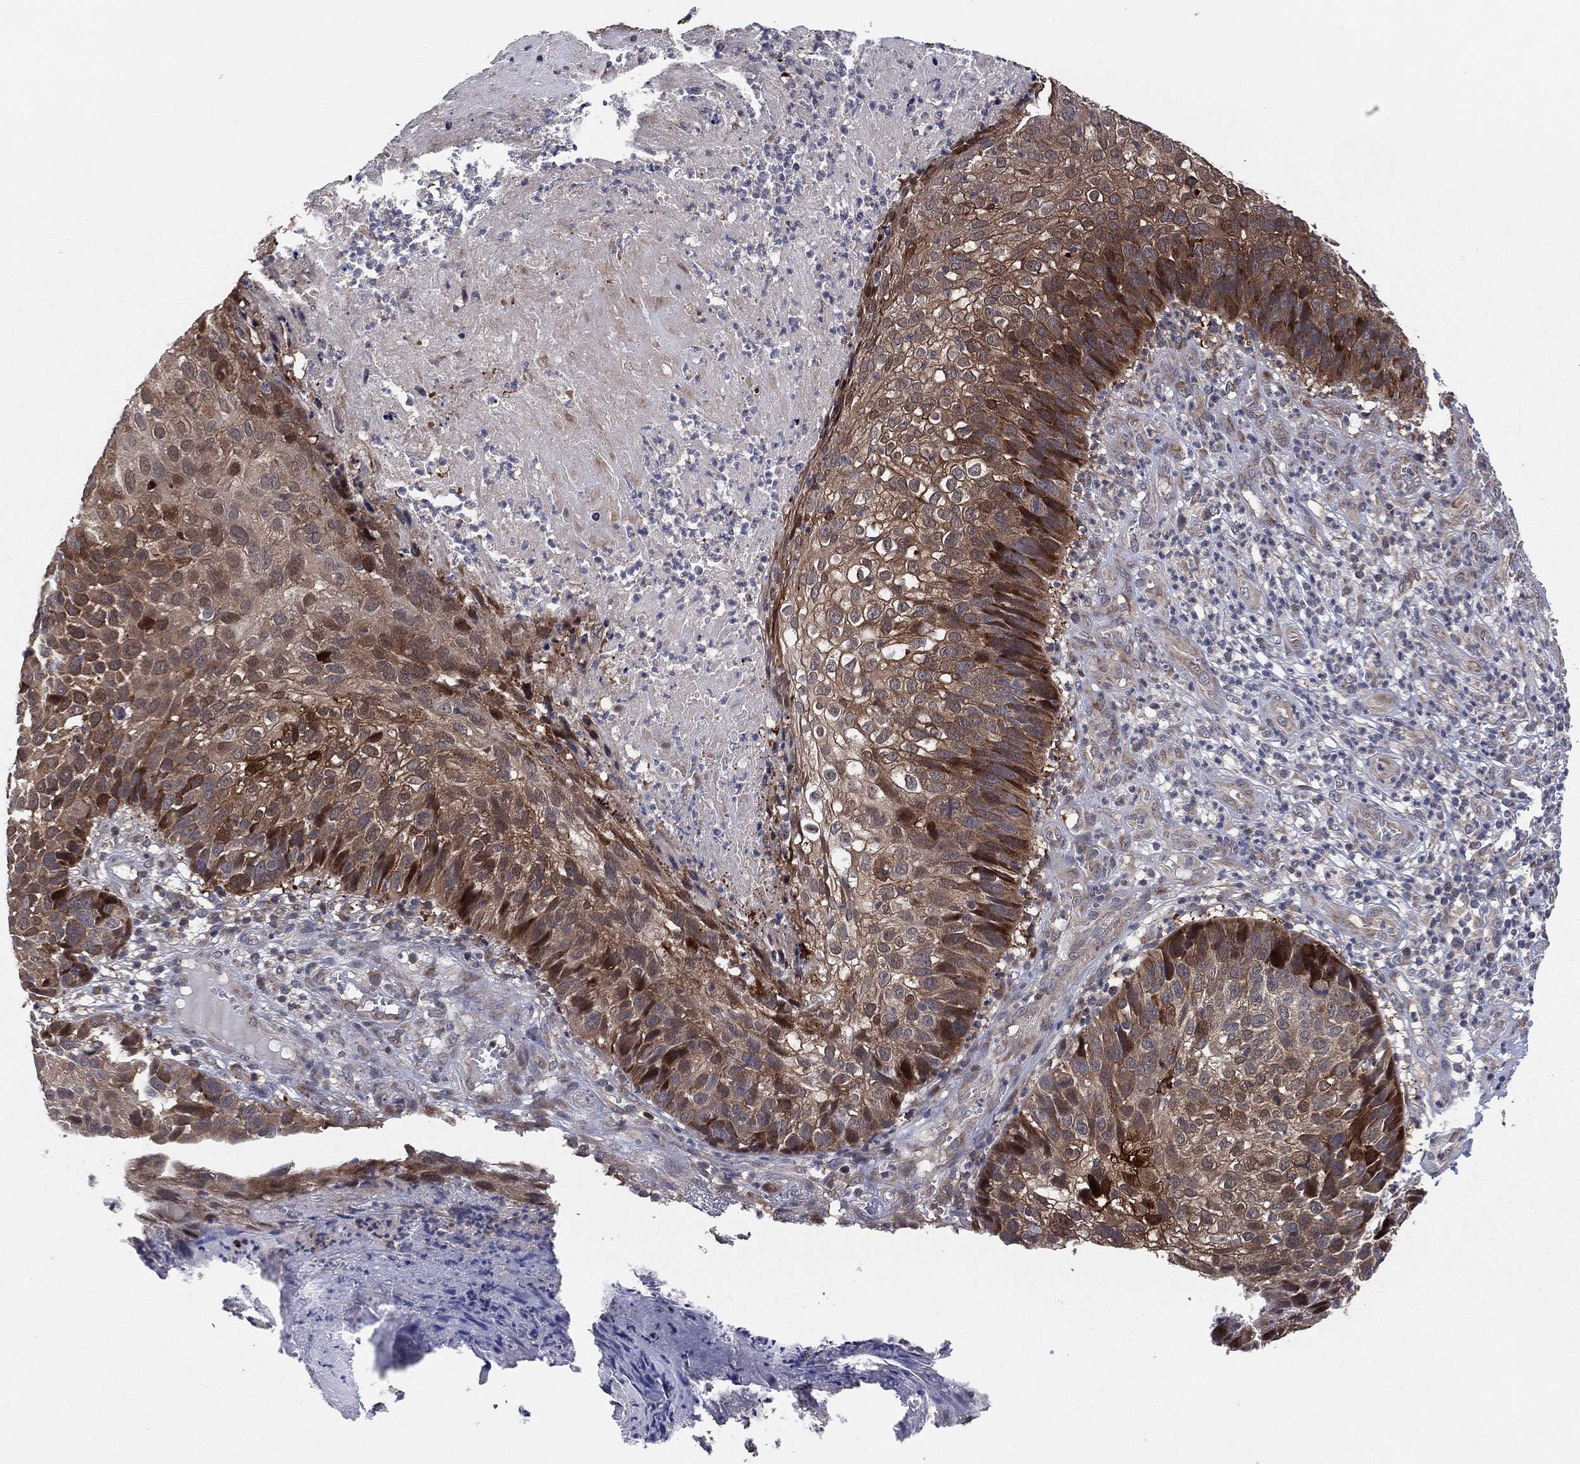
{"staining": {"intensity": "strong", "quantity": "<25%", "location": "cytoplasmic/membranous"}, "tissue": "skin cancer", "cell_type": "Tumor cells", "image_type": "cancer", "snomed": [{"axis": "morphology", "description": "Squamous cell carcinoma, NOS"}, {"axis": "topography", "description": "Skin"}], "caption": "A photomicrograph showing strong cytoplasmic/membranous expression in about <25% of tumor cells in skin cancer, as visualized by brown immunohistochemical staining.", "gene": "SNCG", "patient": {"sex": "male", "age": 92}}